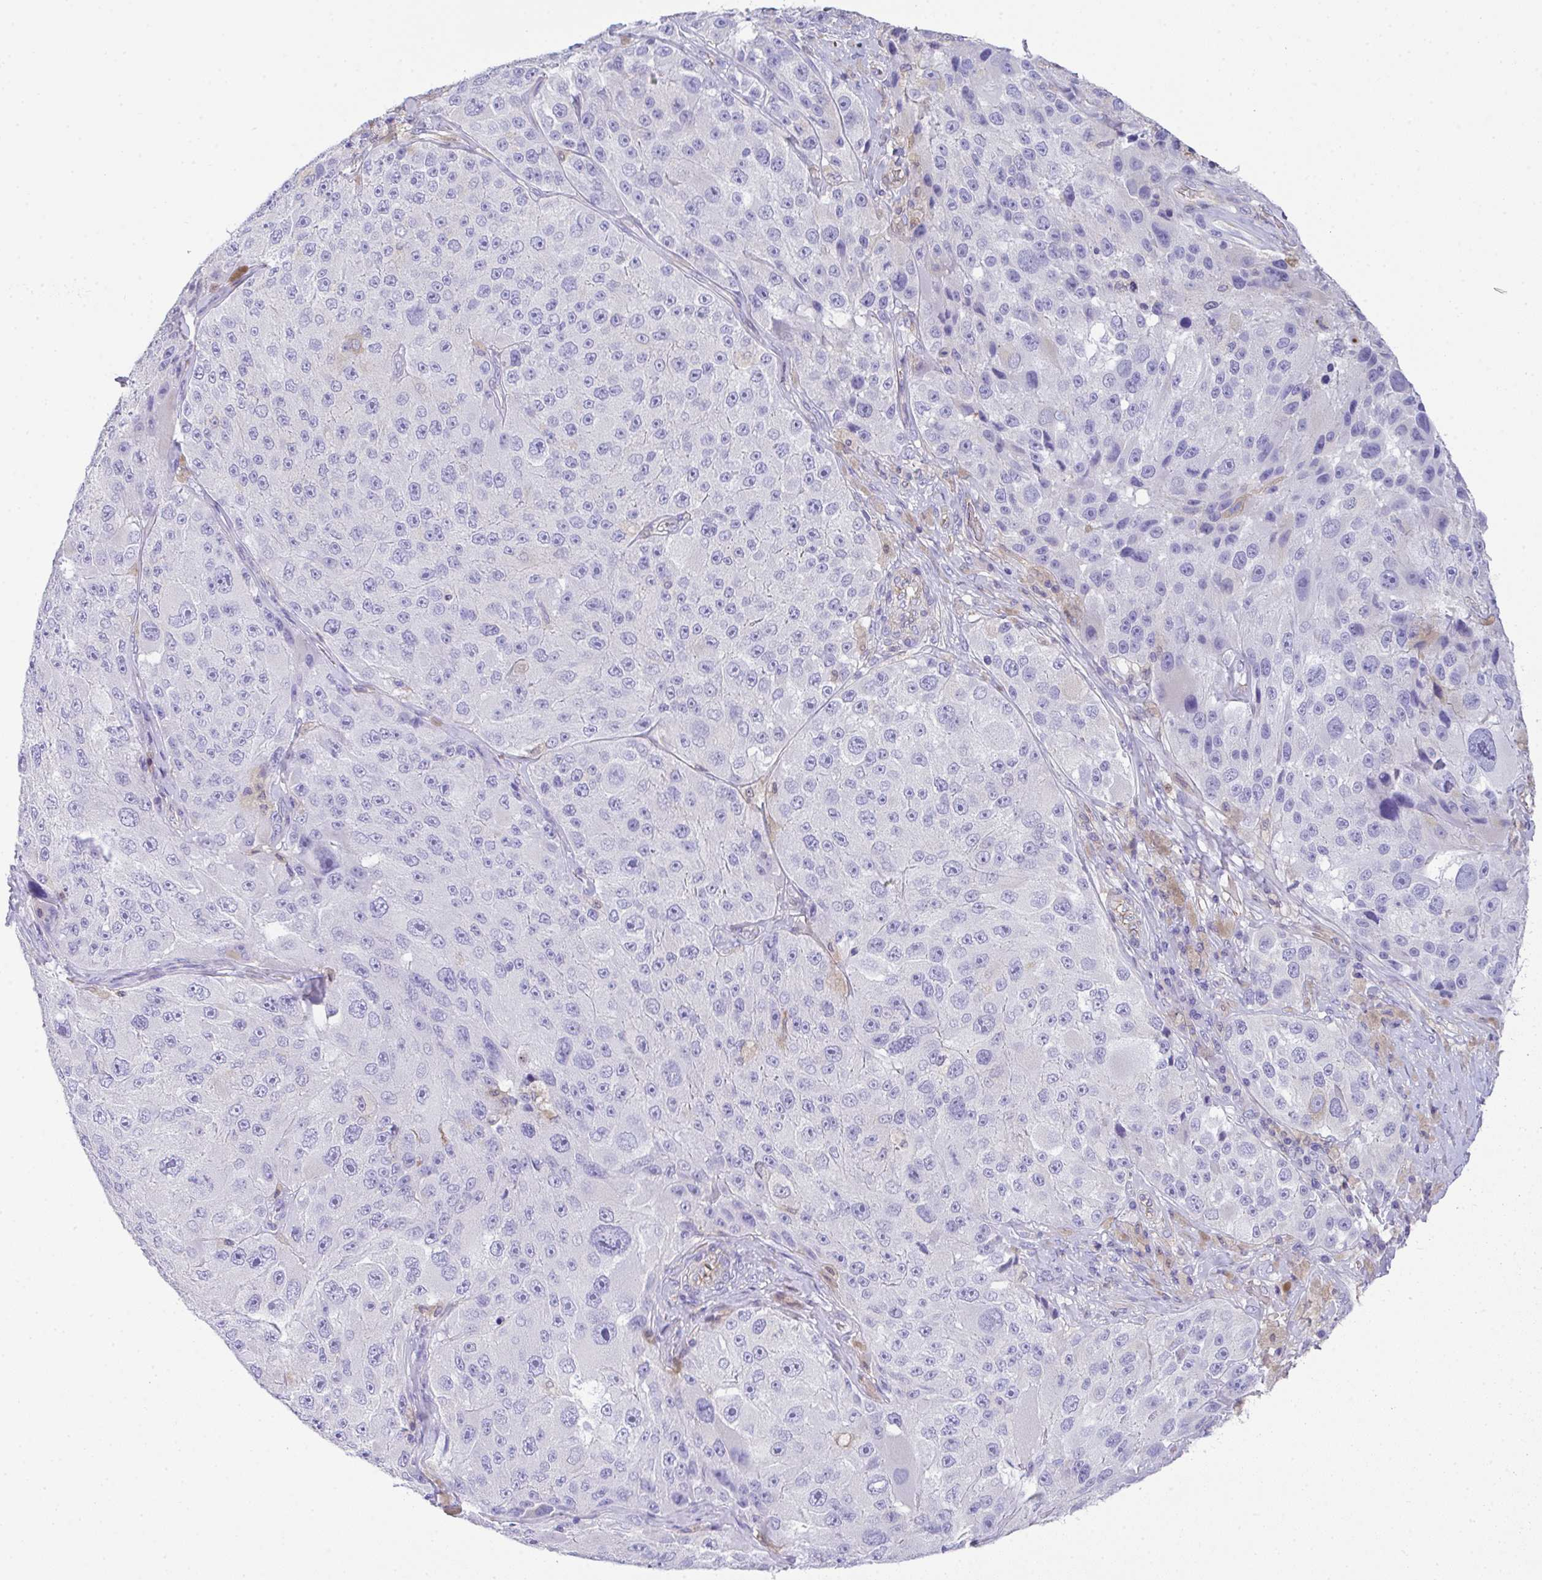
{"staining": {"intensity": "negative", "quantity": "none", "location": "none"}, "tissue": "melanoma", "cell_type": "Tumor cells", "image_type": "cancer", "snomed": [{"axis": "morphology", "description": "Malignant melanoma, Metastatic site"}, {"axis": "topography", "description": "Lymph node"}], "caption": "The micrograph demonstrates no significant staining in tumor cells of malignant melanoma (metastatic site).", "gene": "TNFAIP8", "patient": {"sex": "male", "age": 62}}